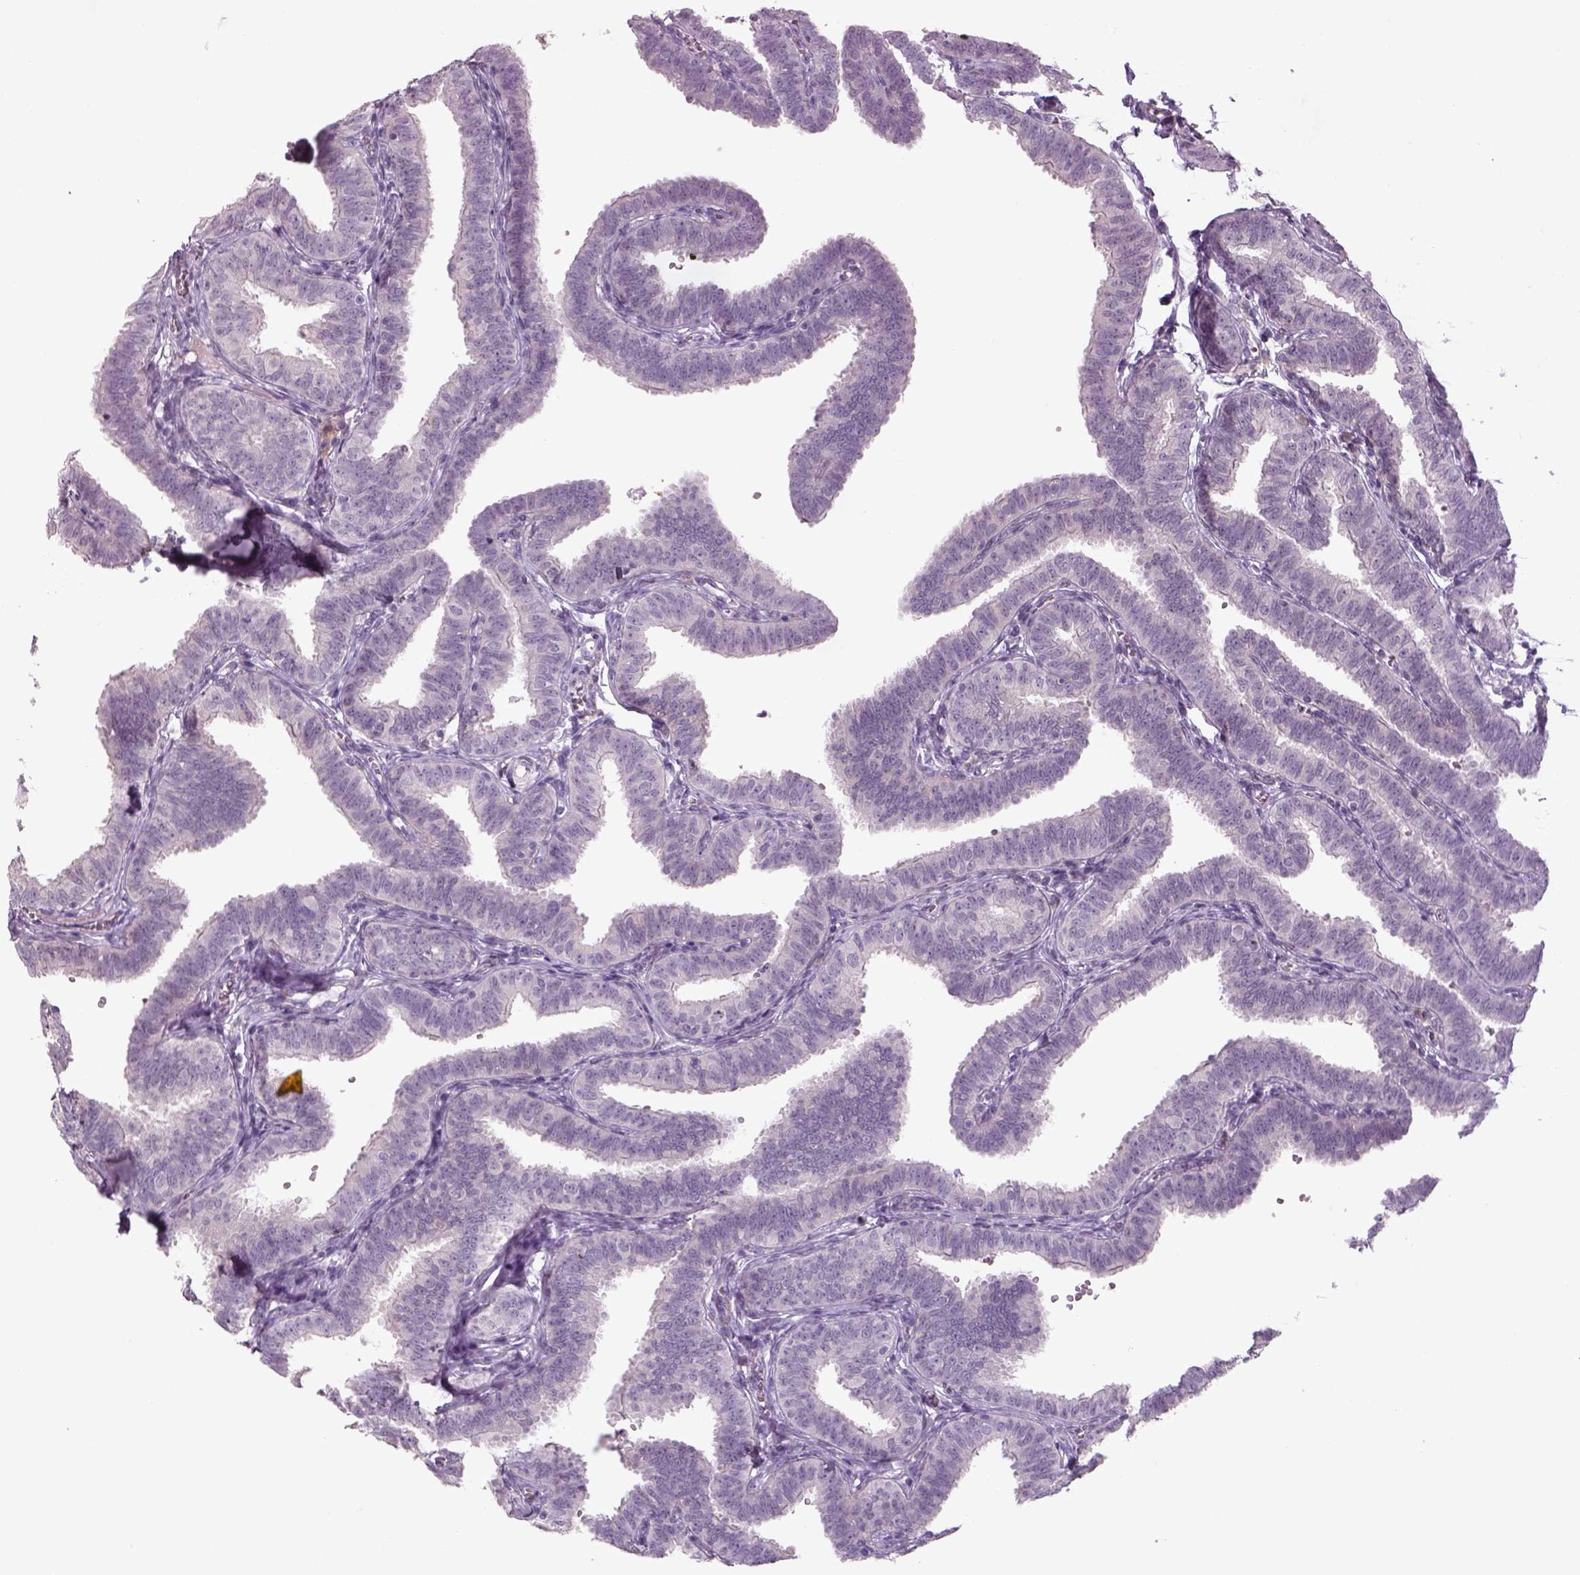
{"staining": {"intensity": "negative", "quantity": "none", "location": "none"}, "tissue": "fallopian tube", "cell_type": "Glandular cells", "image_type": "normal", "snomed": [{"axis": "morphology", "description": "Normal tissue, NOS"}, {"axis": "topography", "description": "Fallopian tube"}], "caption": "Micrograph shows no significant protein staining in glandular cells of normal fallopian tube.", "gene": "PENK", "patient": {"sex": "female", "age": 25}}